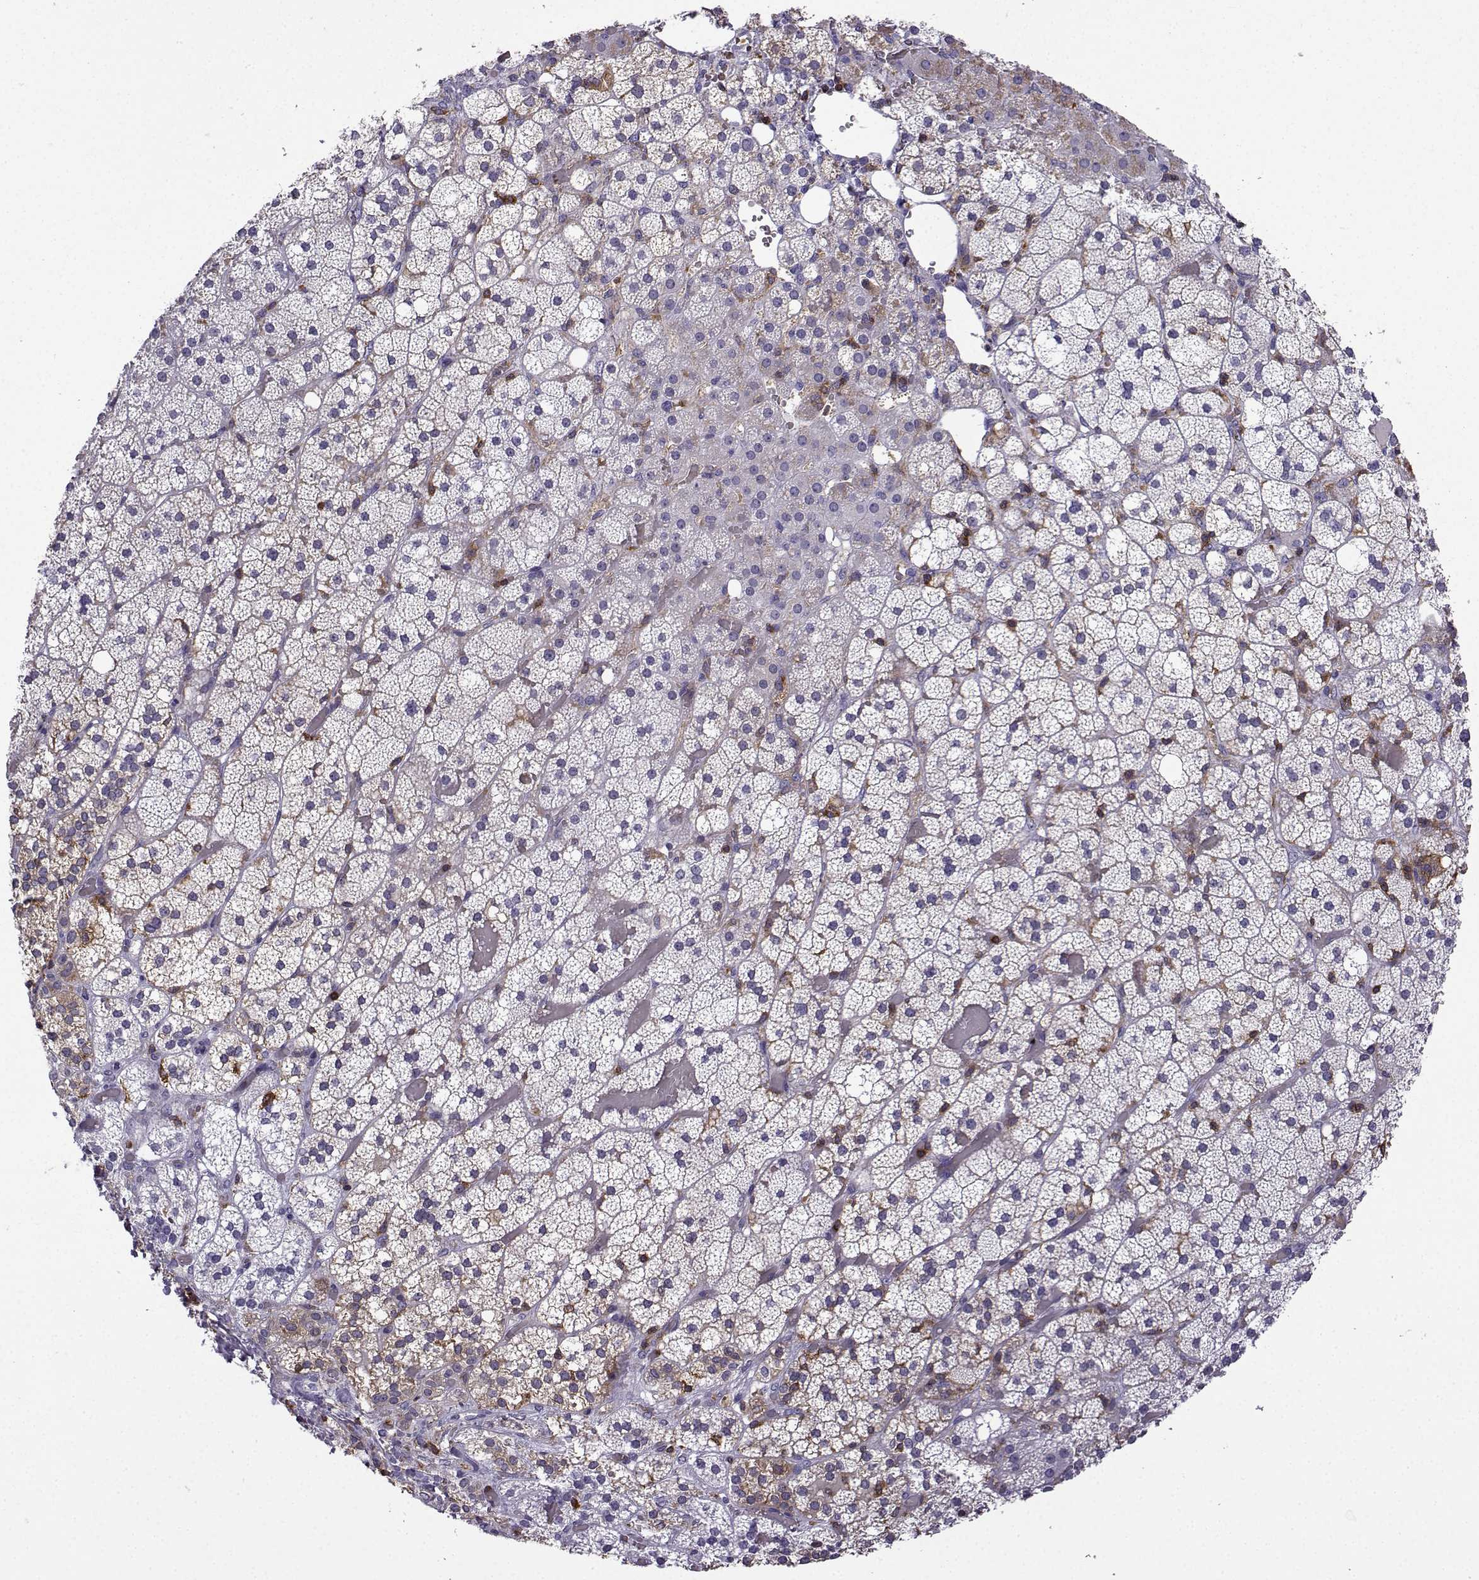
{"staining": {"intensity": "moderate", "quantity": "<25%", "location": "cytoplasmic/membranous"}, "tissue": "adrenal gland", "cell_type": "Glandular cells", "image_type": "normal", "snomed": [{"axis": "morphology", "description": "Normal tissue, NOS"}, {"axis": "topography", "description": "Adrenal gland"}], "caption": "DAB immunohistochemical staining of unremarkable human adrenal gland demonstrates moderate cytoplasmic/membranous protein expression in about <25% of glandular cells.", "gene": "DOCK10", "patient": {"sex": "male", "age": 53}}